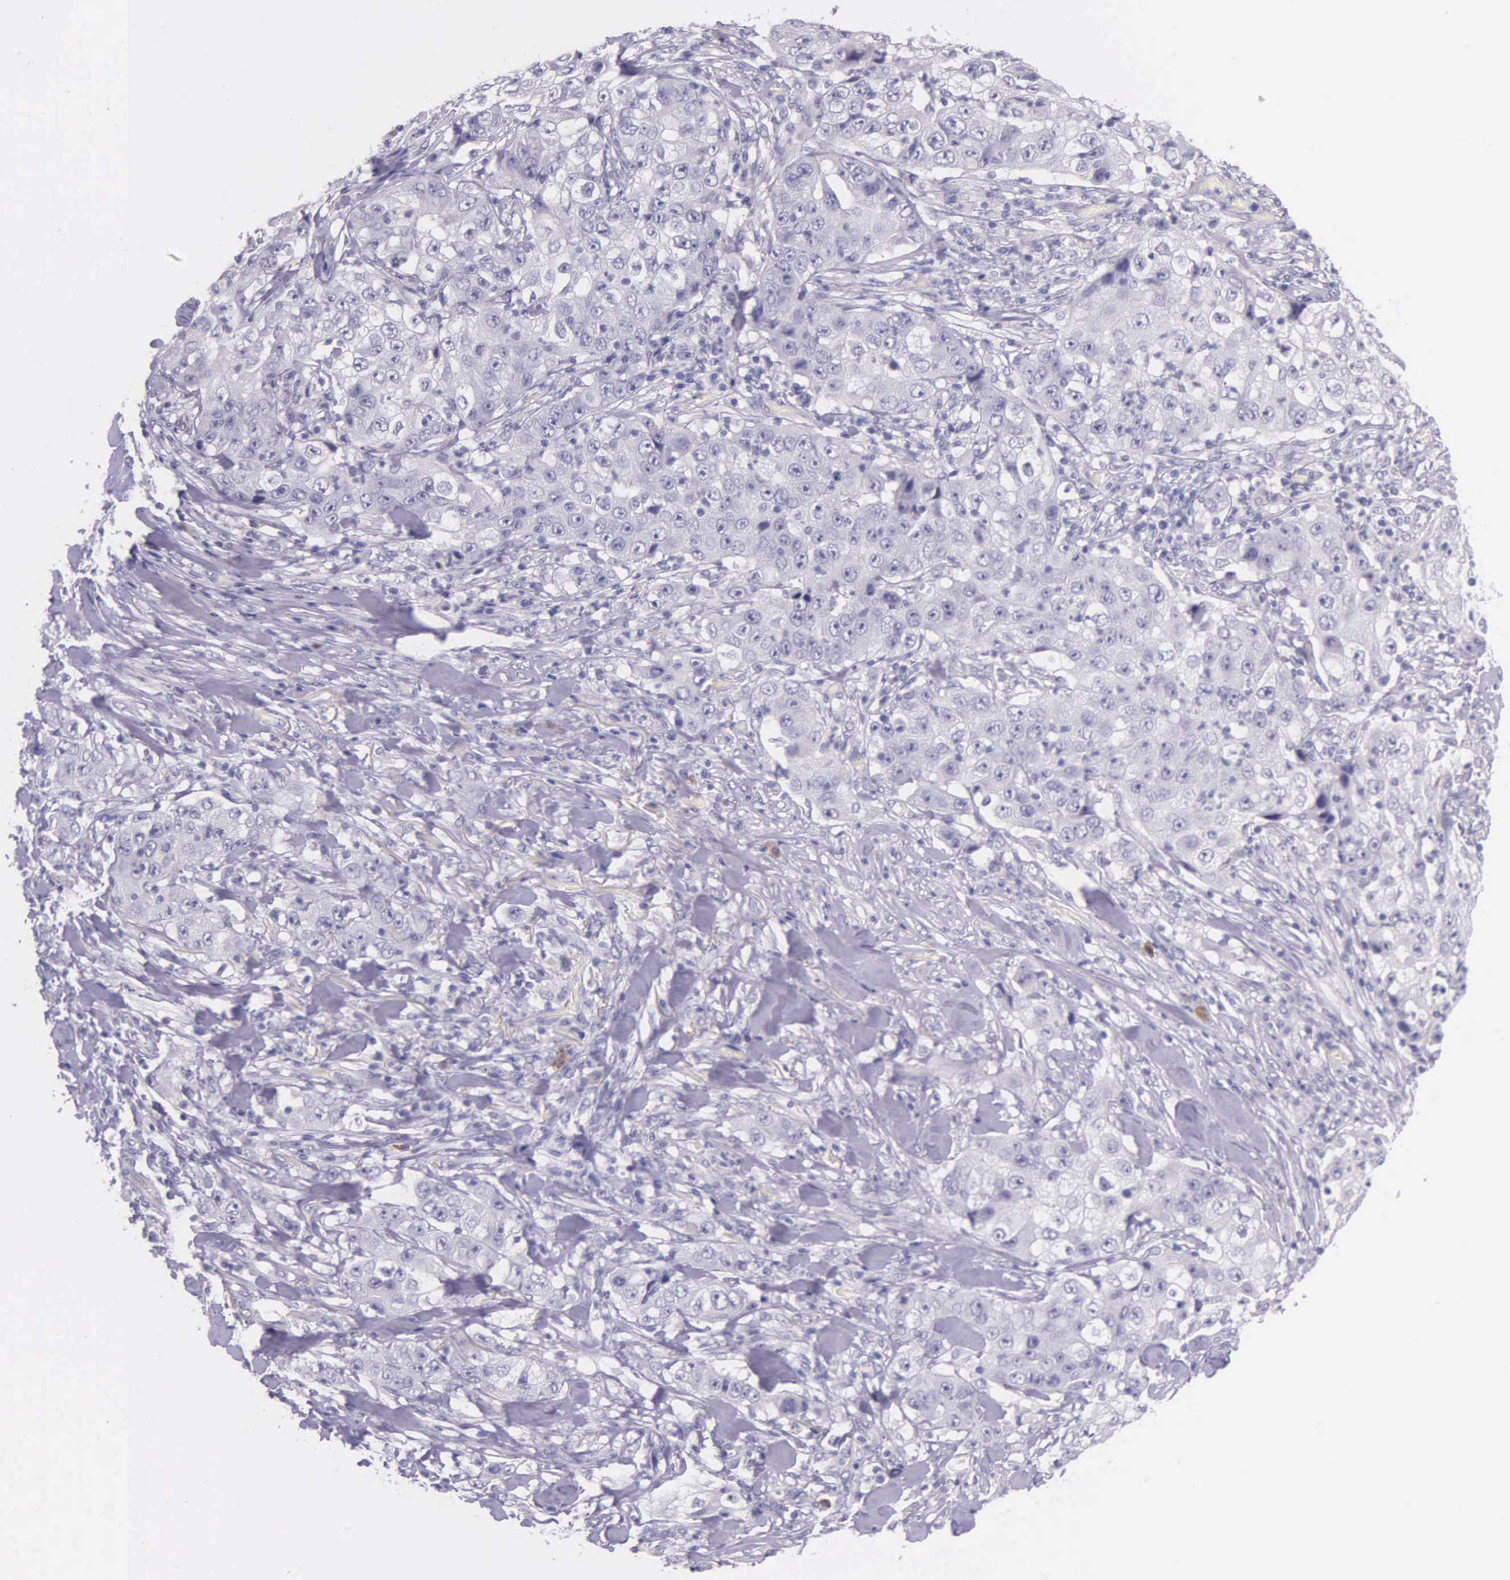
{"staining": {"intensity": "negative", "quantity": "none", "location": "none"}, "tissue": "lung cancer", "cell_type": "Tumor cells", "image_type": "cancer", "snomed": [{"axis": "morphology", "description": "Squamous cell carcinoma, NOS"}, {"axis": "topography", "description": "Lung"}], "caption": "Micrograph shows no protein staining in tumor cells of lung cancer tissue.", "gene": "THSD7A", "patient": {"sex": "male", "age": 64}}